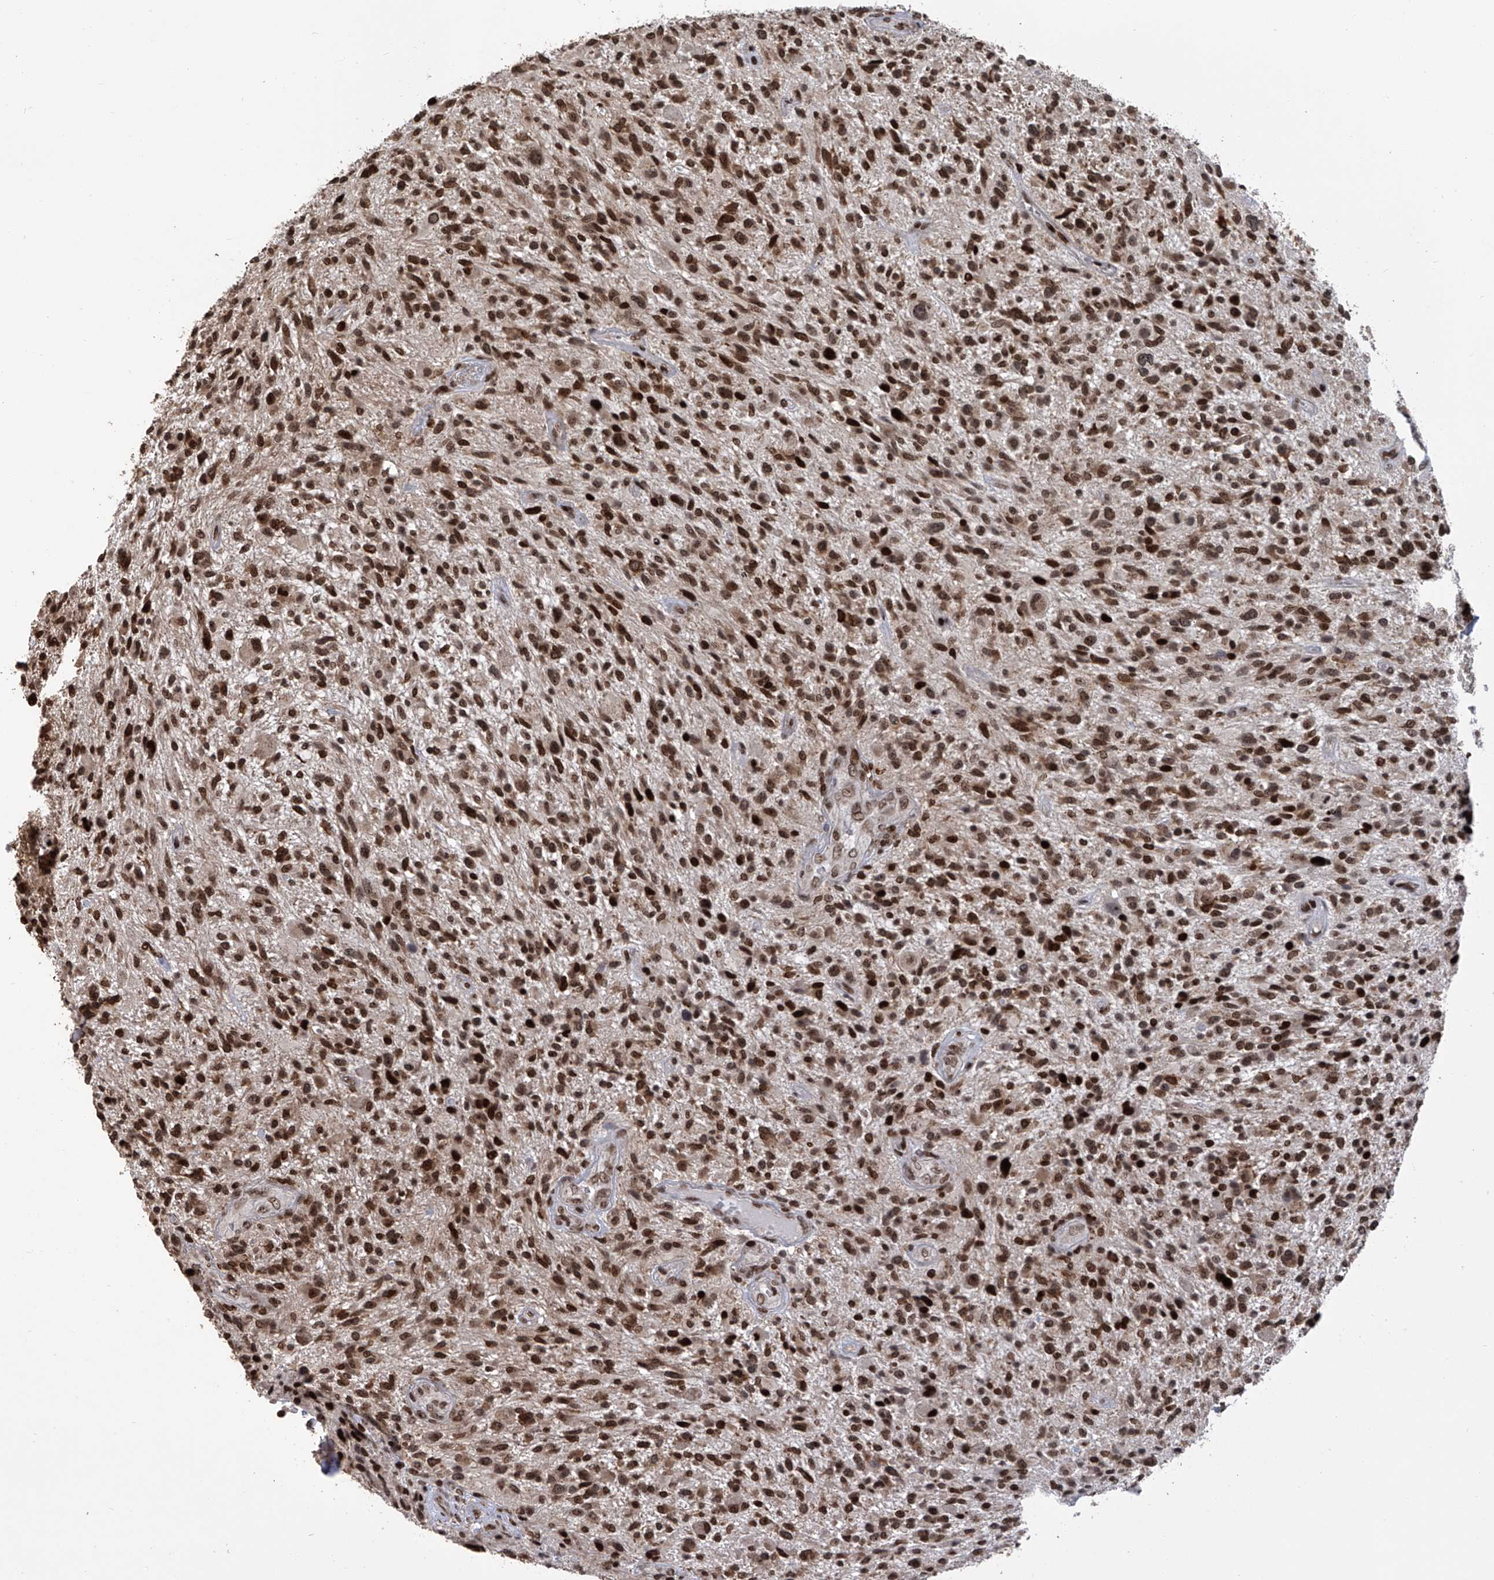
{"staining": {"intensity": "strong", "quantity": ">75%", "location": "nuclear"}, "tissue": "glioma", "cell_type": "Tumor cells", "image_type": "cancer", "snomed": [{"axis": "morphology", "description": "Glioma, malignant, High grade"}, {"axis": "topography", "description": "Brain"}], "caption": "The photomicrograph displays immunohistochemical staining of glioma. There is strong nuclear staining is present in approximately >75% of tumor cells. Using DAB (brown) and hematoxylin (blue) stains, captured at high magnification using brightfield microscopy.", "gene": "PAK1IP1", "patient": {"sex": "male", "age": 47}}